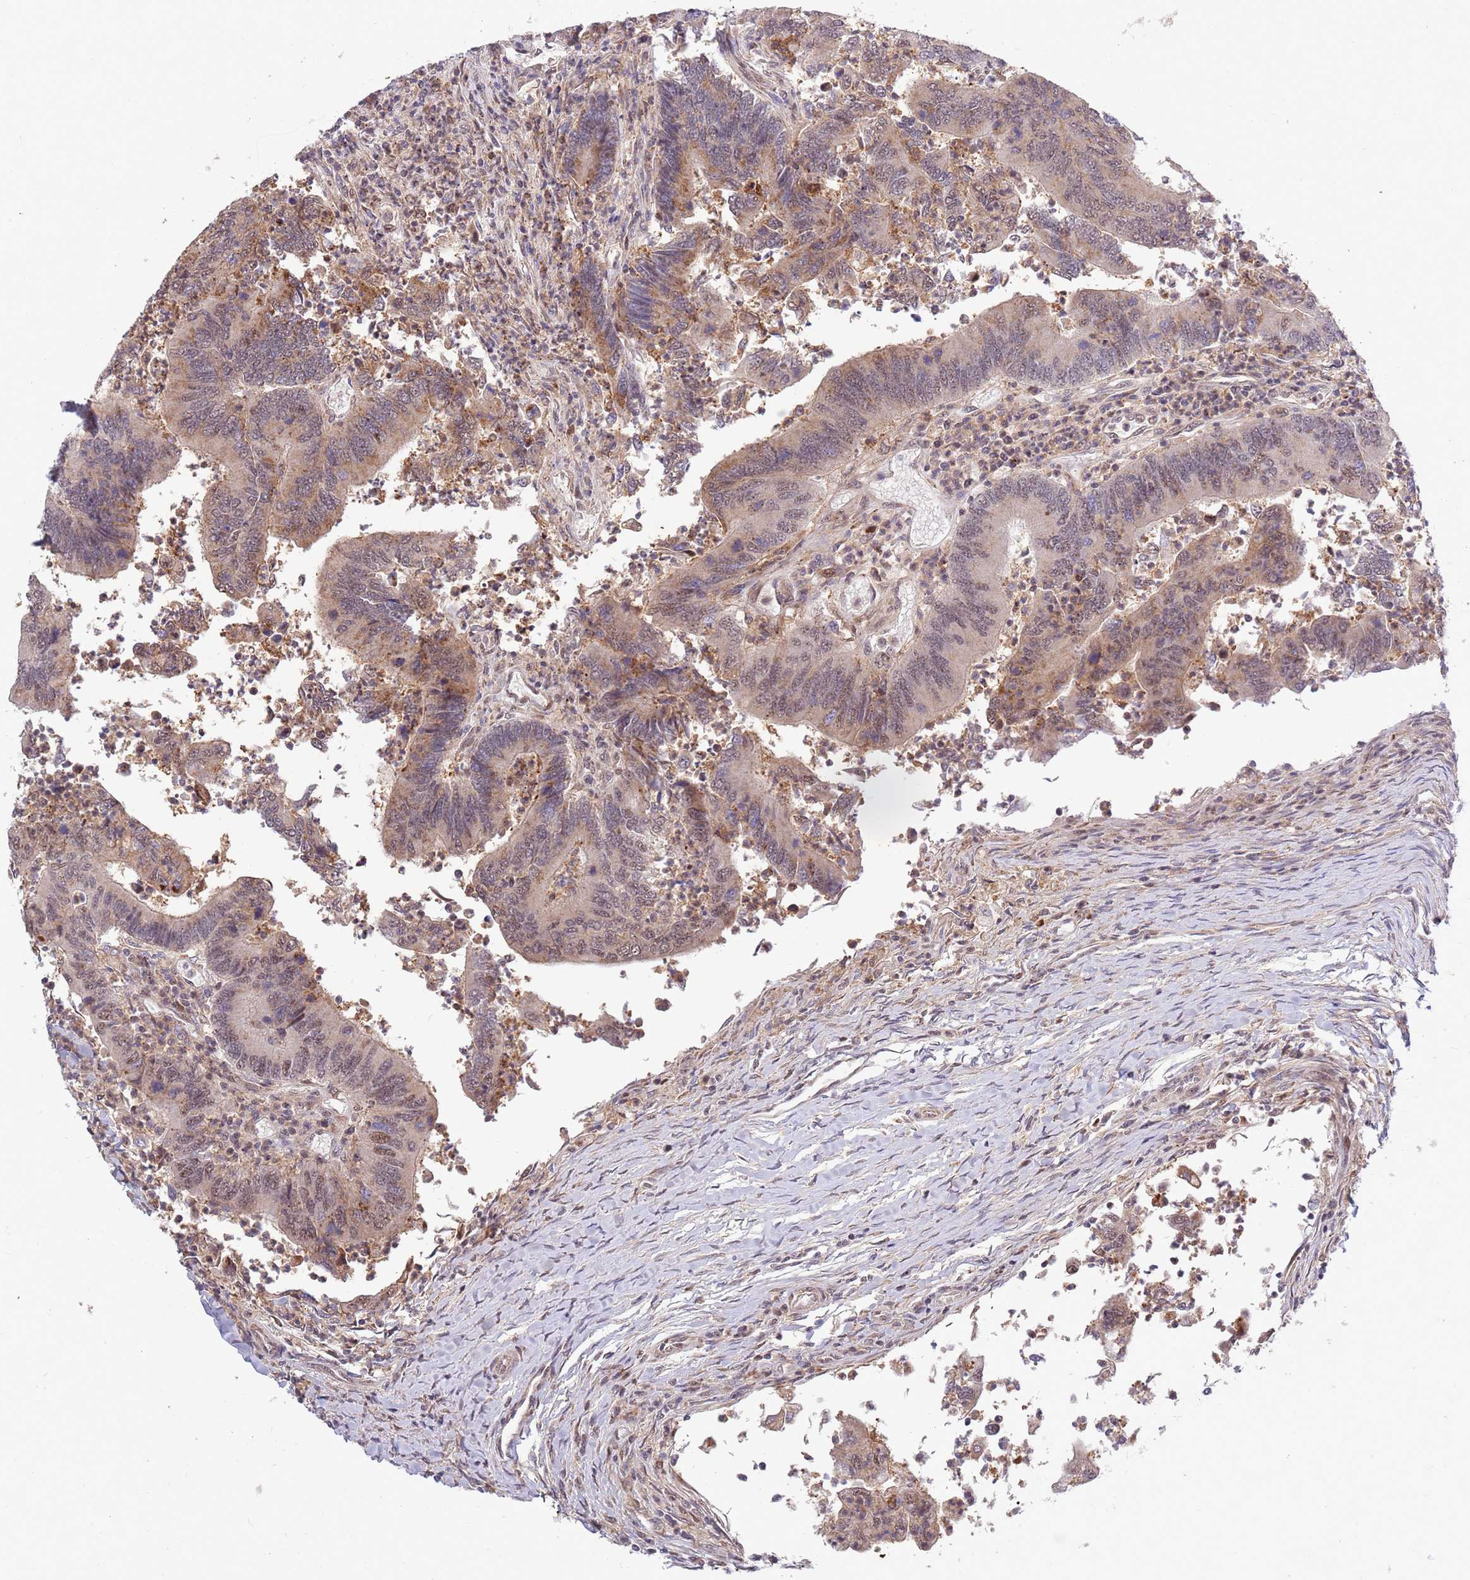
{"staining": {"intensity": "weak", "quantity": "25%-75%", "location": "cytoplasmic/membranous,nuclear"}, "tissue": "colorectal cancer", "cell_type": "Tumor cells", "image_type": "cancer", "snomed": [{"axis": "morphology", "description": "Adenocarcinoma, NOS"}, {"axis": "topography", "description": "Colon"}], "caption": "There is low levels of weak cytoplasmic/membranous and nuclear positivity in tumor cells of colorectal cancer, as demonstrated by immunohistochemical staining (brown color).", "gene": "CCNJL", "patient": {"sex": "female", "age": 67}}